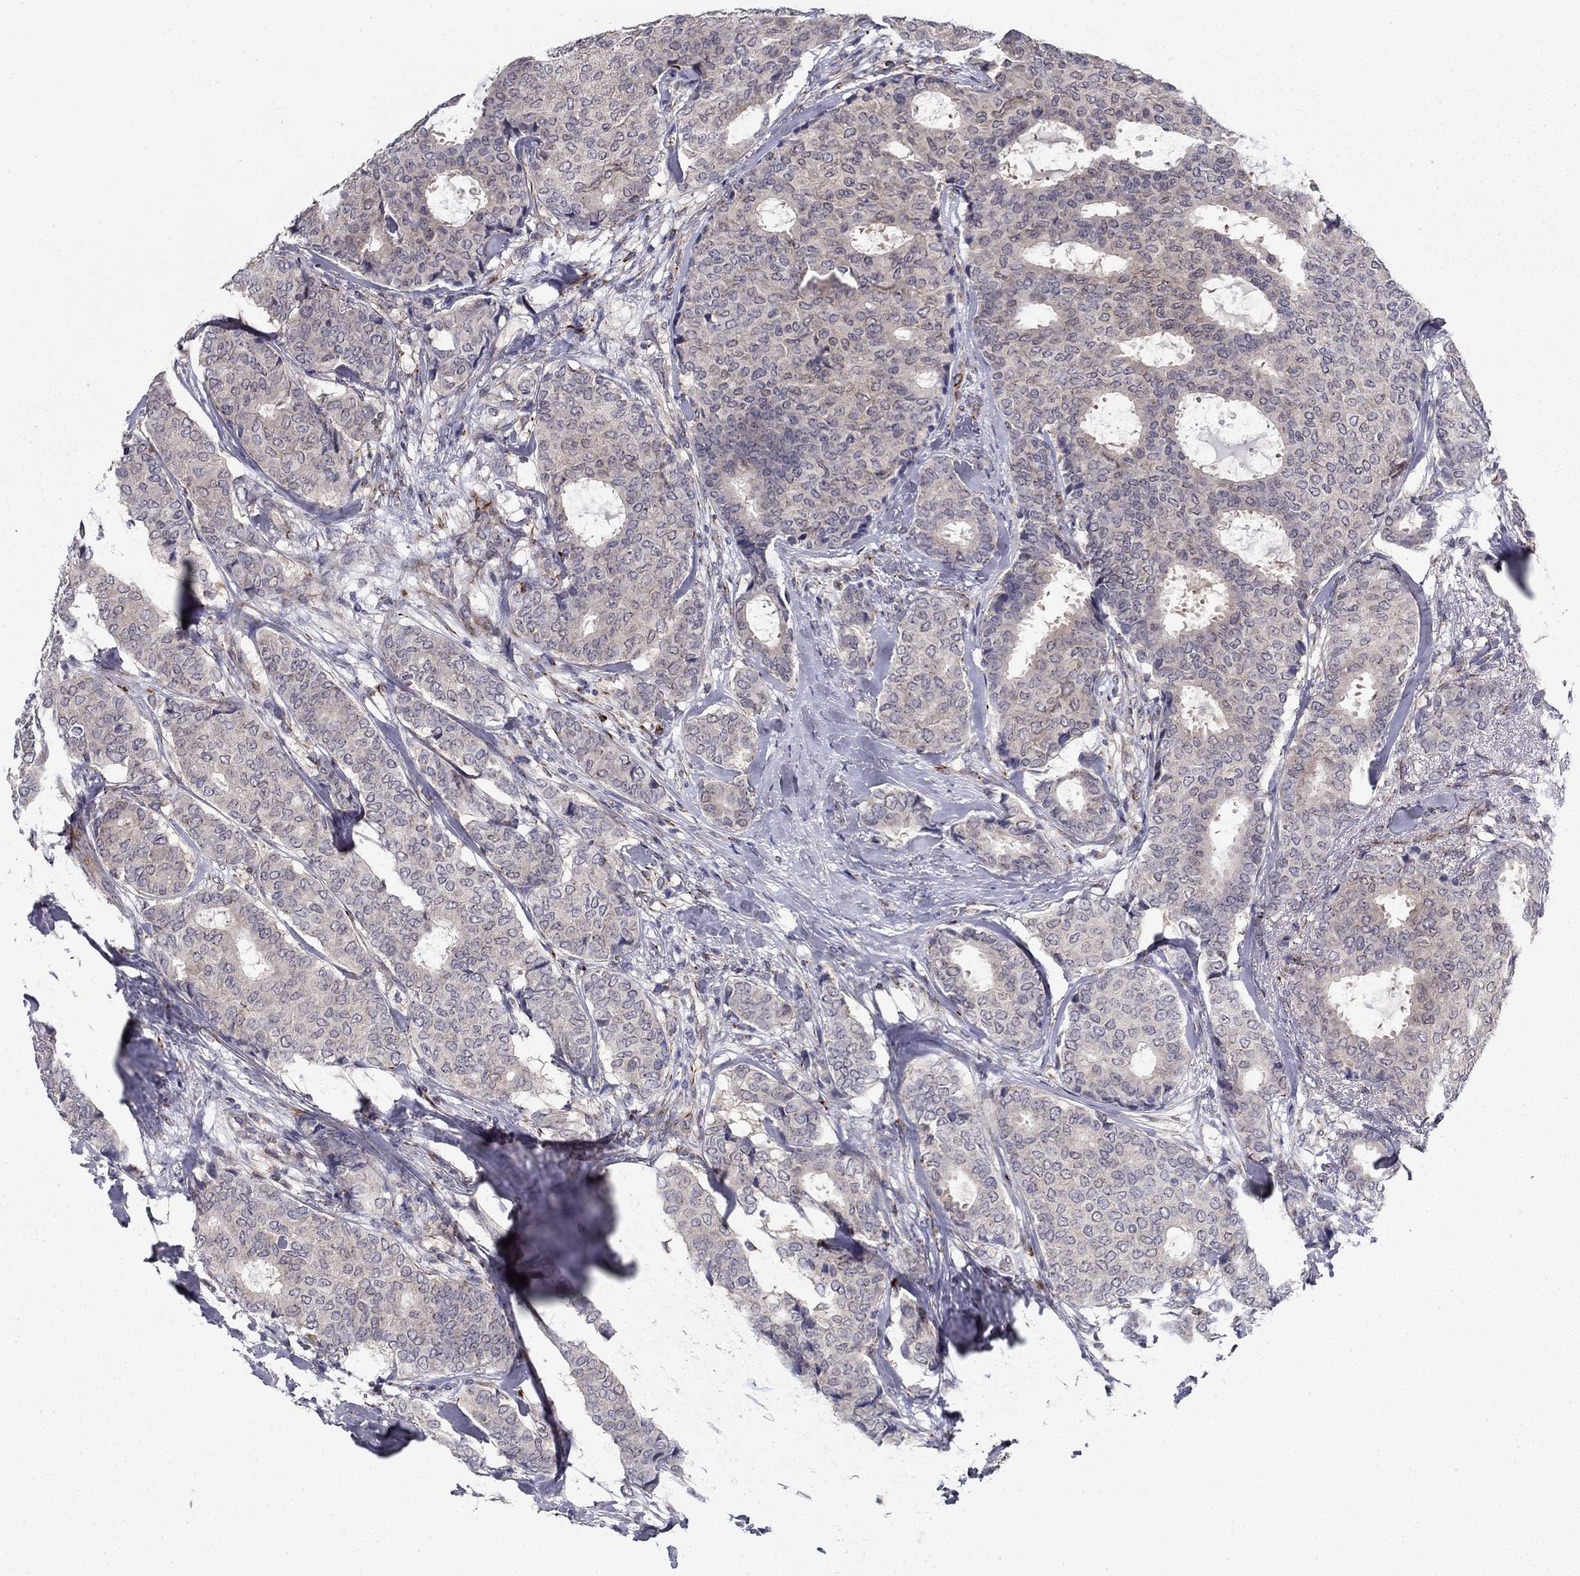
{"staining": {"intensity": "negative", "quantity": "none", "location": "none"}, "tissue": "breast cancer", "cell_type": "Tumor cells", "image_type": "cancer", "snomed": [{"axis": "morphology", "description": "Duct carcinoma"}, {"axis": "topography", "description": "Breast"}], "caption": "Tumor cells are negative for brown protein staining in breast cancer. Brightfield microscopy of immunohistochemistry (IHC) stained with DAB (brown) and hematoxylin (blue), captured at high magnification.", "gene": "LACTB2", "patient": {"sex": "female", "age": 75}}